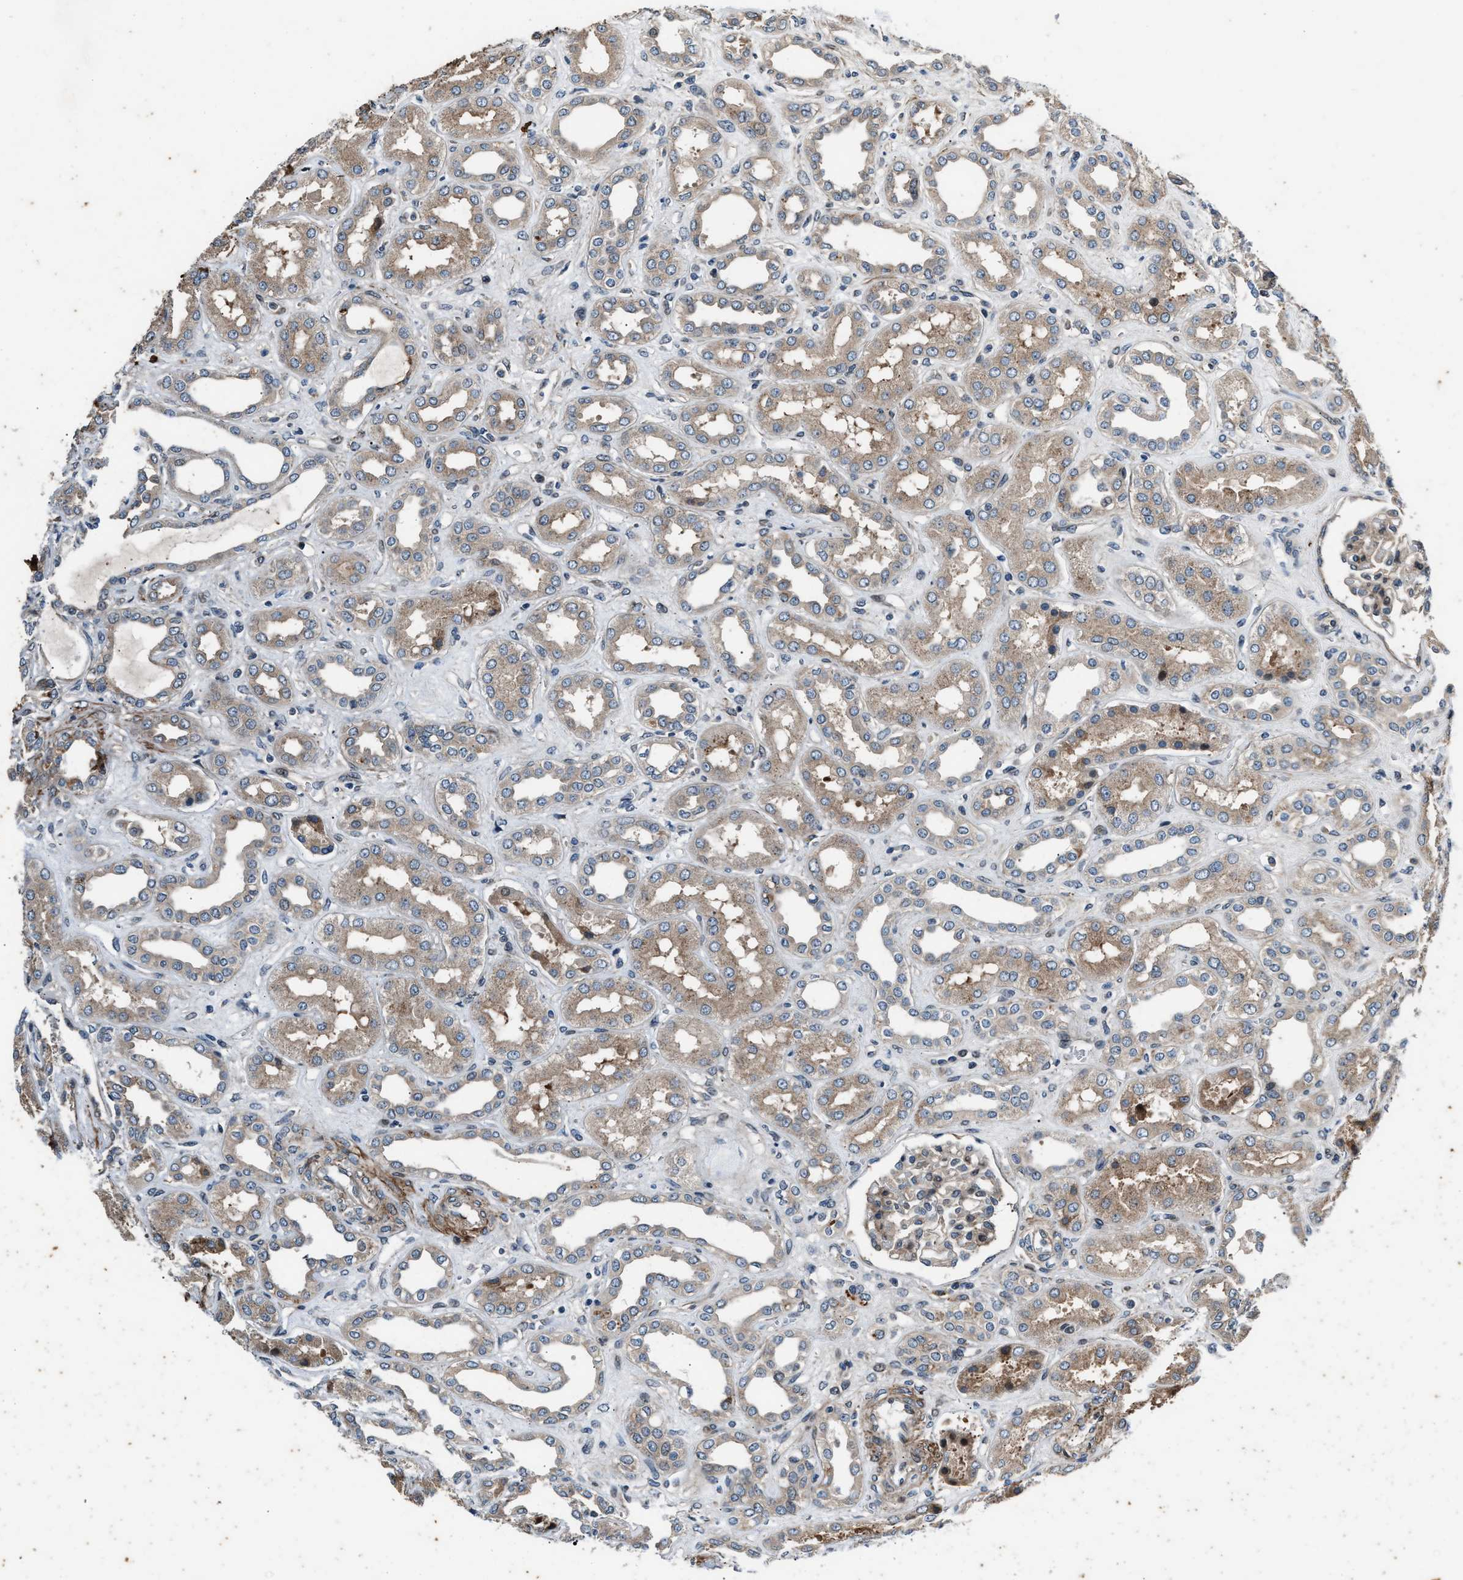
{"staining": {"intensity": "weak", "quantity": "25%-75%", "location": "cytoplasmic/membranous"}, "tissue": "kidney", "cell_type": "Cells in glomeruli", "image_type": "normal", "snomed": [{"axis": "morphology", "description": "Normal tissue, NOS"}, {"axis": "topography", "description": "Kidney"}], "caption": "Protein analysis of normal kidney shows weak cytoplasmic/membranous positivity in approximately 25%-75% of cells in glomeruli. The protein of interest is stained brown, and the nuclei are stained in blue (DAB IHC with brightfield microscopy, high magnification).", "gene": "DYNC2I1", "patient": {"sex": "male", "age": 59}}